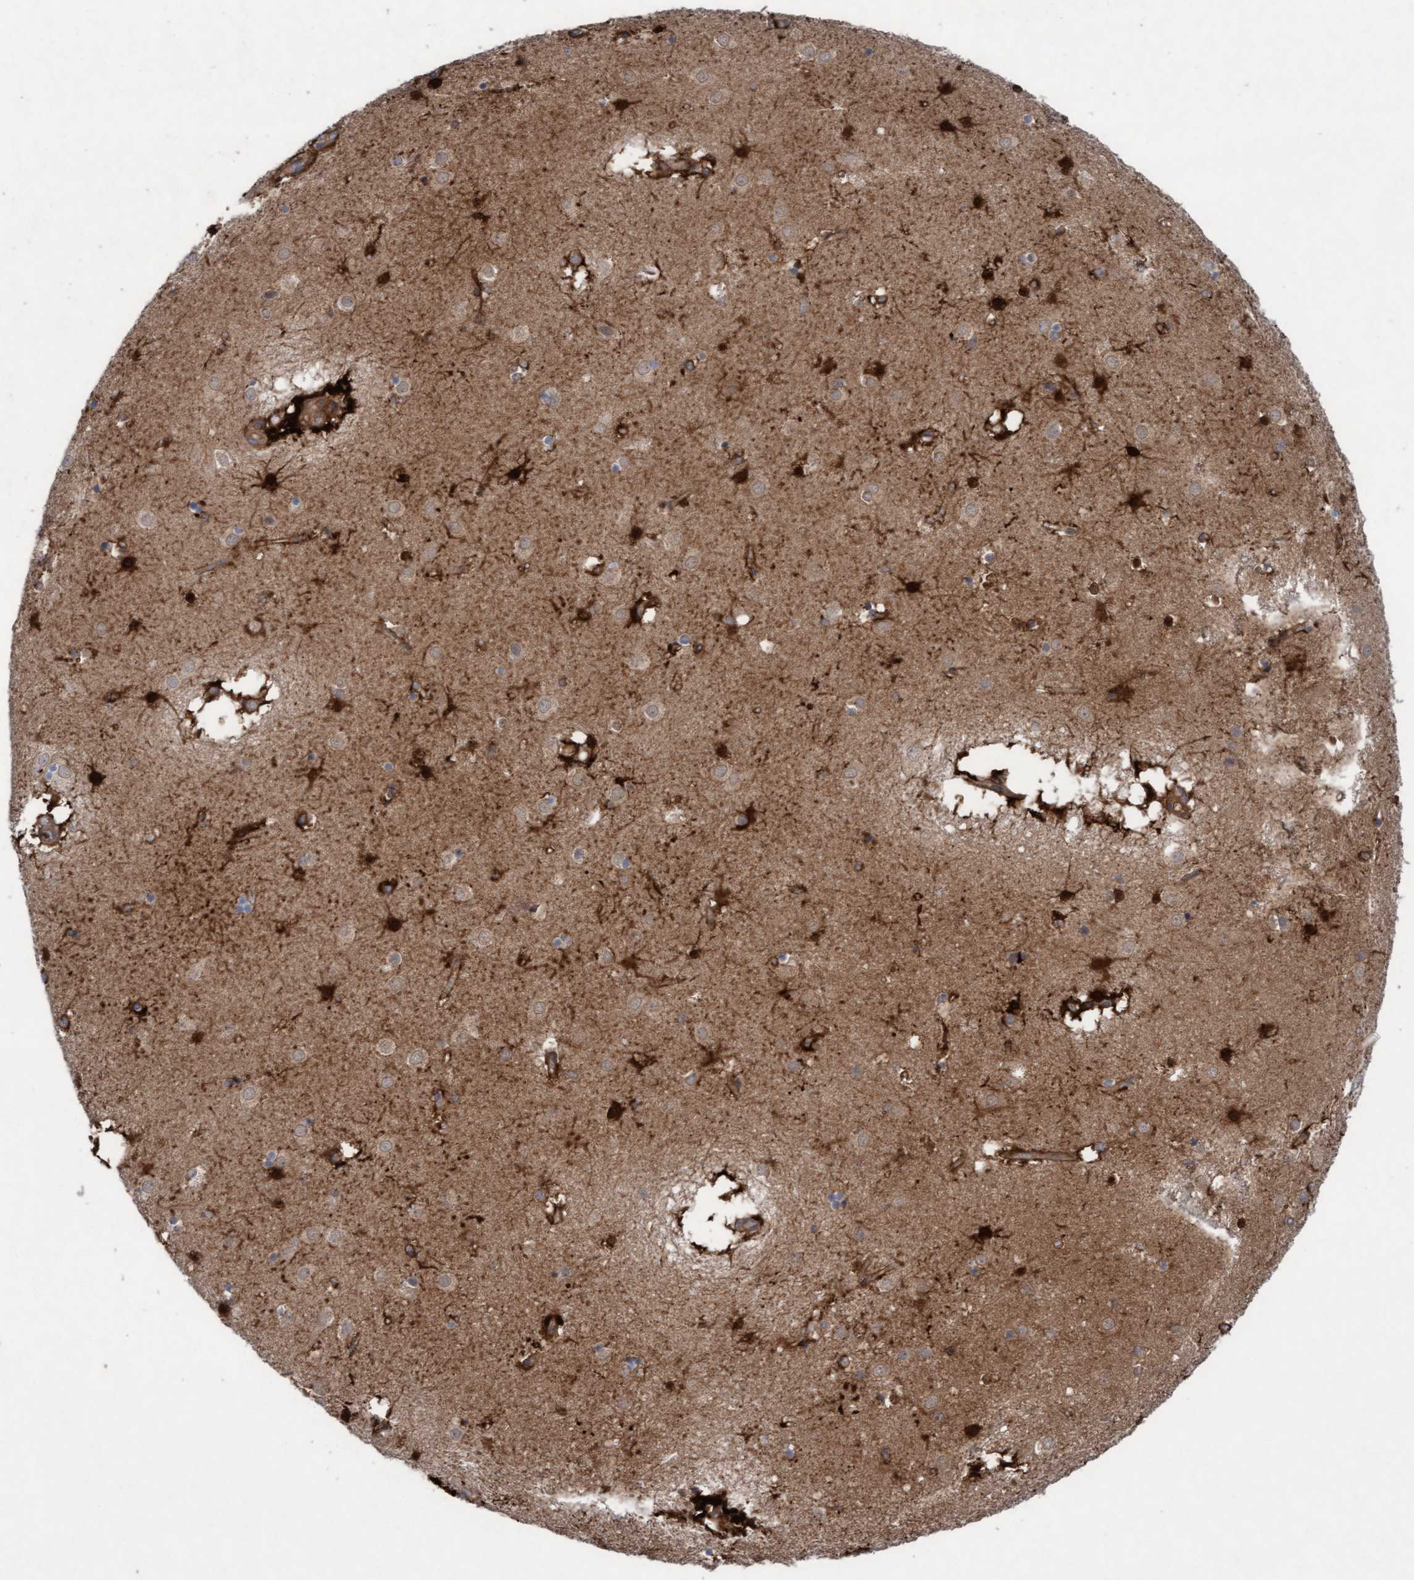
{"staining": {"intensity": "strong", "quantity": "25%-75%", "location": "cytoplasmic/membranous,nuclear"}, "tissue": "caudate", "cell_type": "Glial cells", "image_type": "normal", "snomed": [{"axis": "morphology", "description": "Normal tissue, NOS"}, {"axis": "topography", "description": "Lateral ventricle wall"}], "caption": "Immunohistochemistry (DAB (3,3'-diaminobenzidine)) staining of benign caudate reveals strong cytoplasmic/membranous,nuclear protein positivity in approximately 25%-75% of glial cells.", "gene": "PLCD1", "patient": {"sex": "male", "age": 70}}